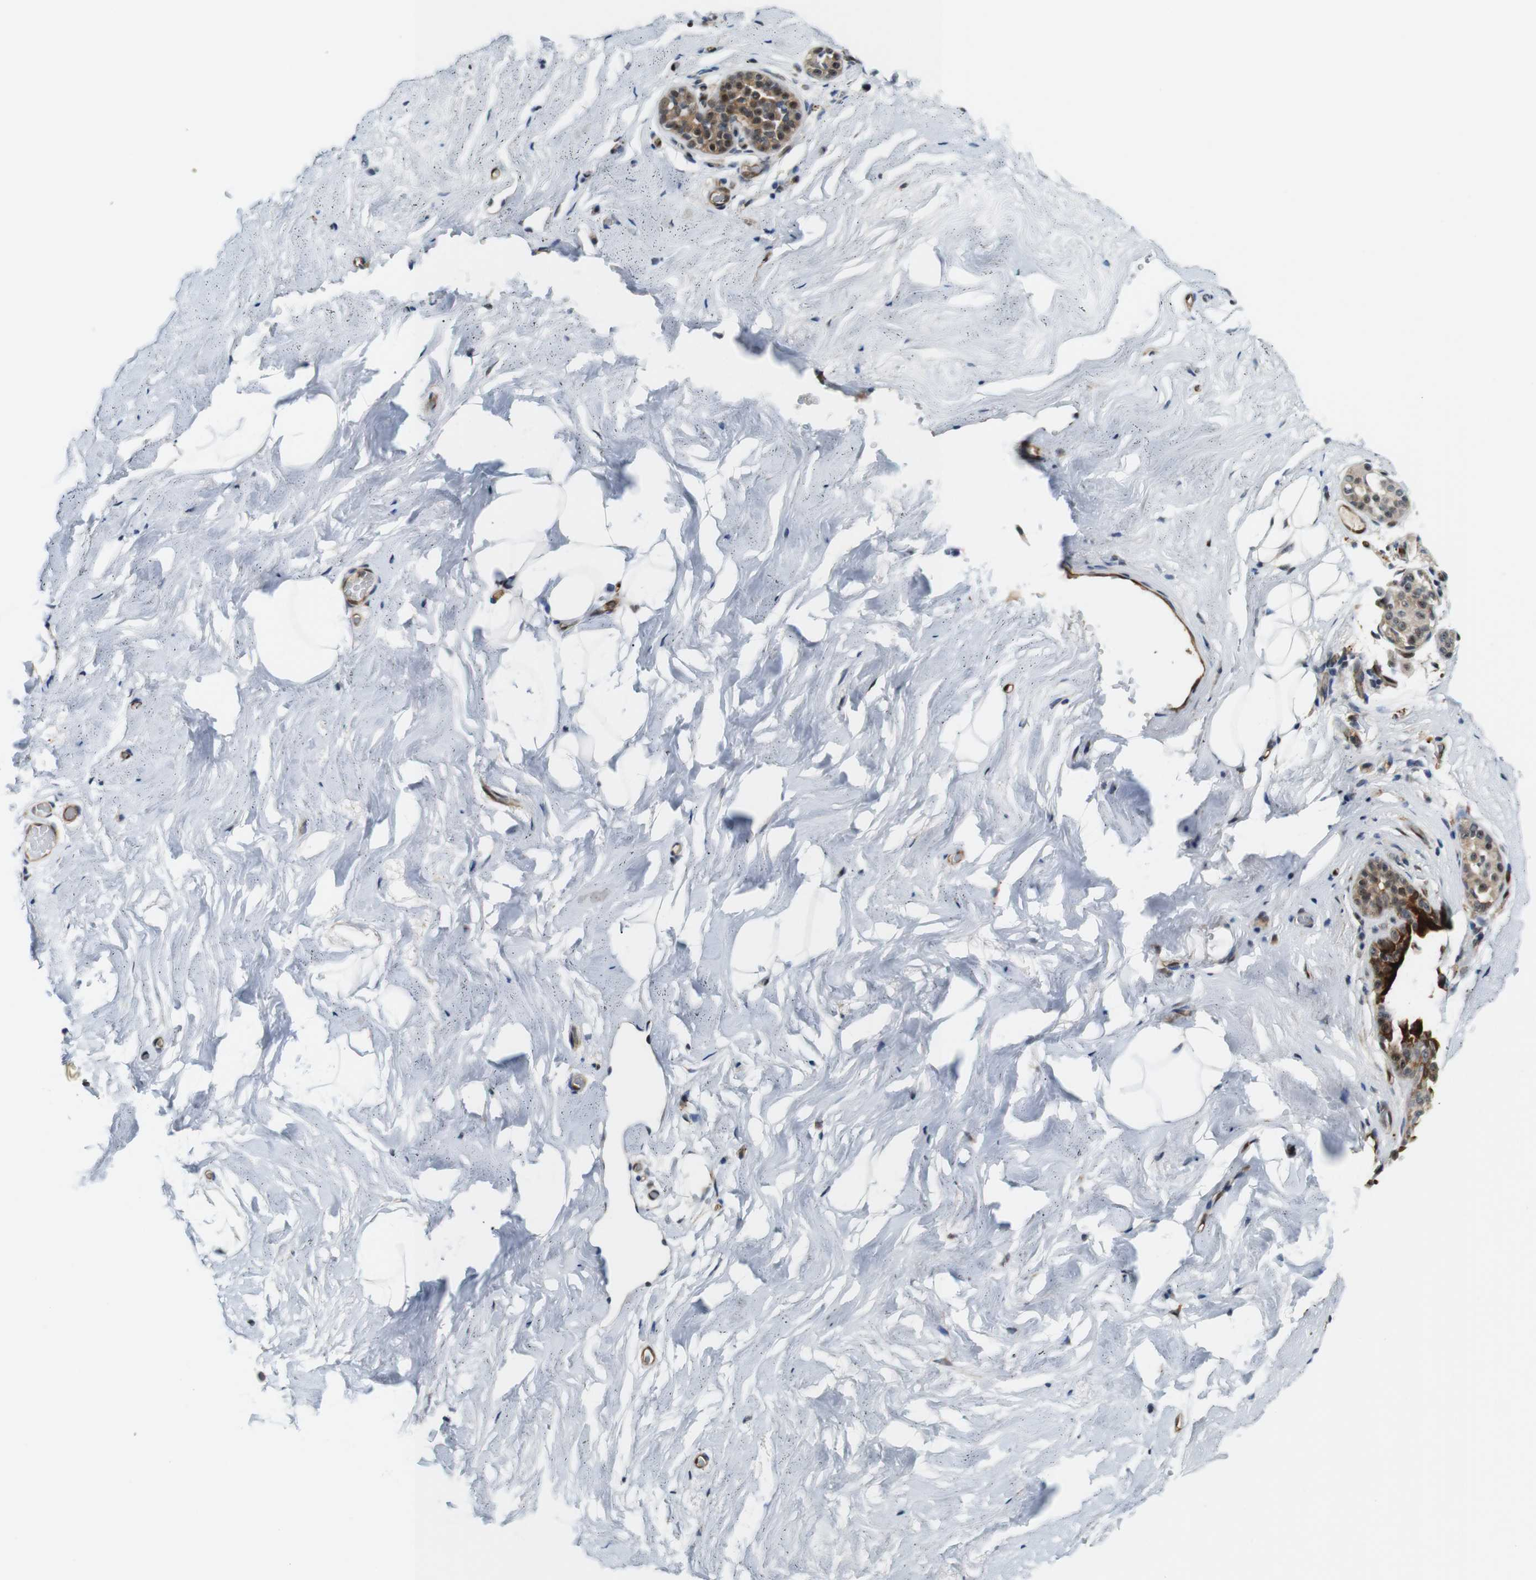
{"staining": {"intensity": "negative", "quantity": "none", "location": "none"}, "tissue": "breast", "cell_type": "Adipocytes", "image_type": "normal", "snomed": [{"axis": "morphology", "description": "Normal tissue, NOS"}, {"axis": "topography", "description": "Breast"}], "caption": "High power microscopy image of an immunohistochemistry (IHC) micrograph of unremarkable breast, revealing no significant expression in adipocytes.", "gene": "LXN", "patient": {"sex": "female", "age": 75}}